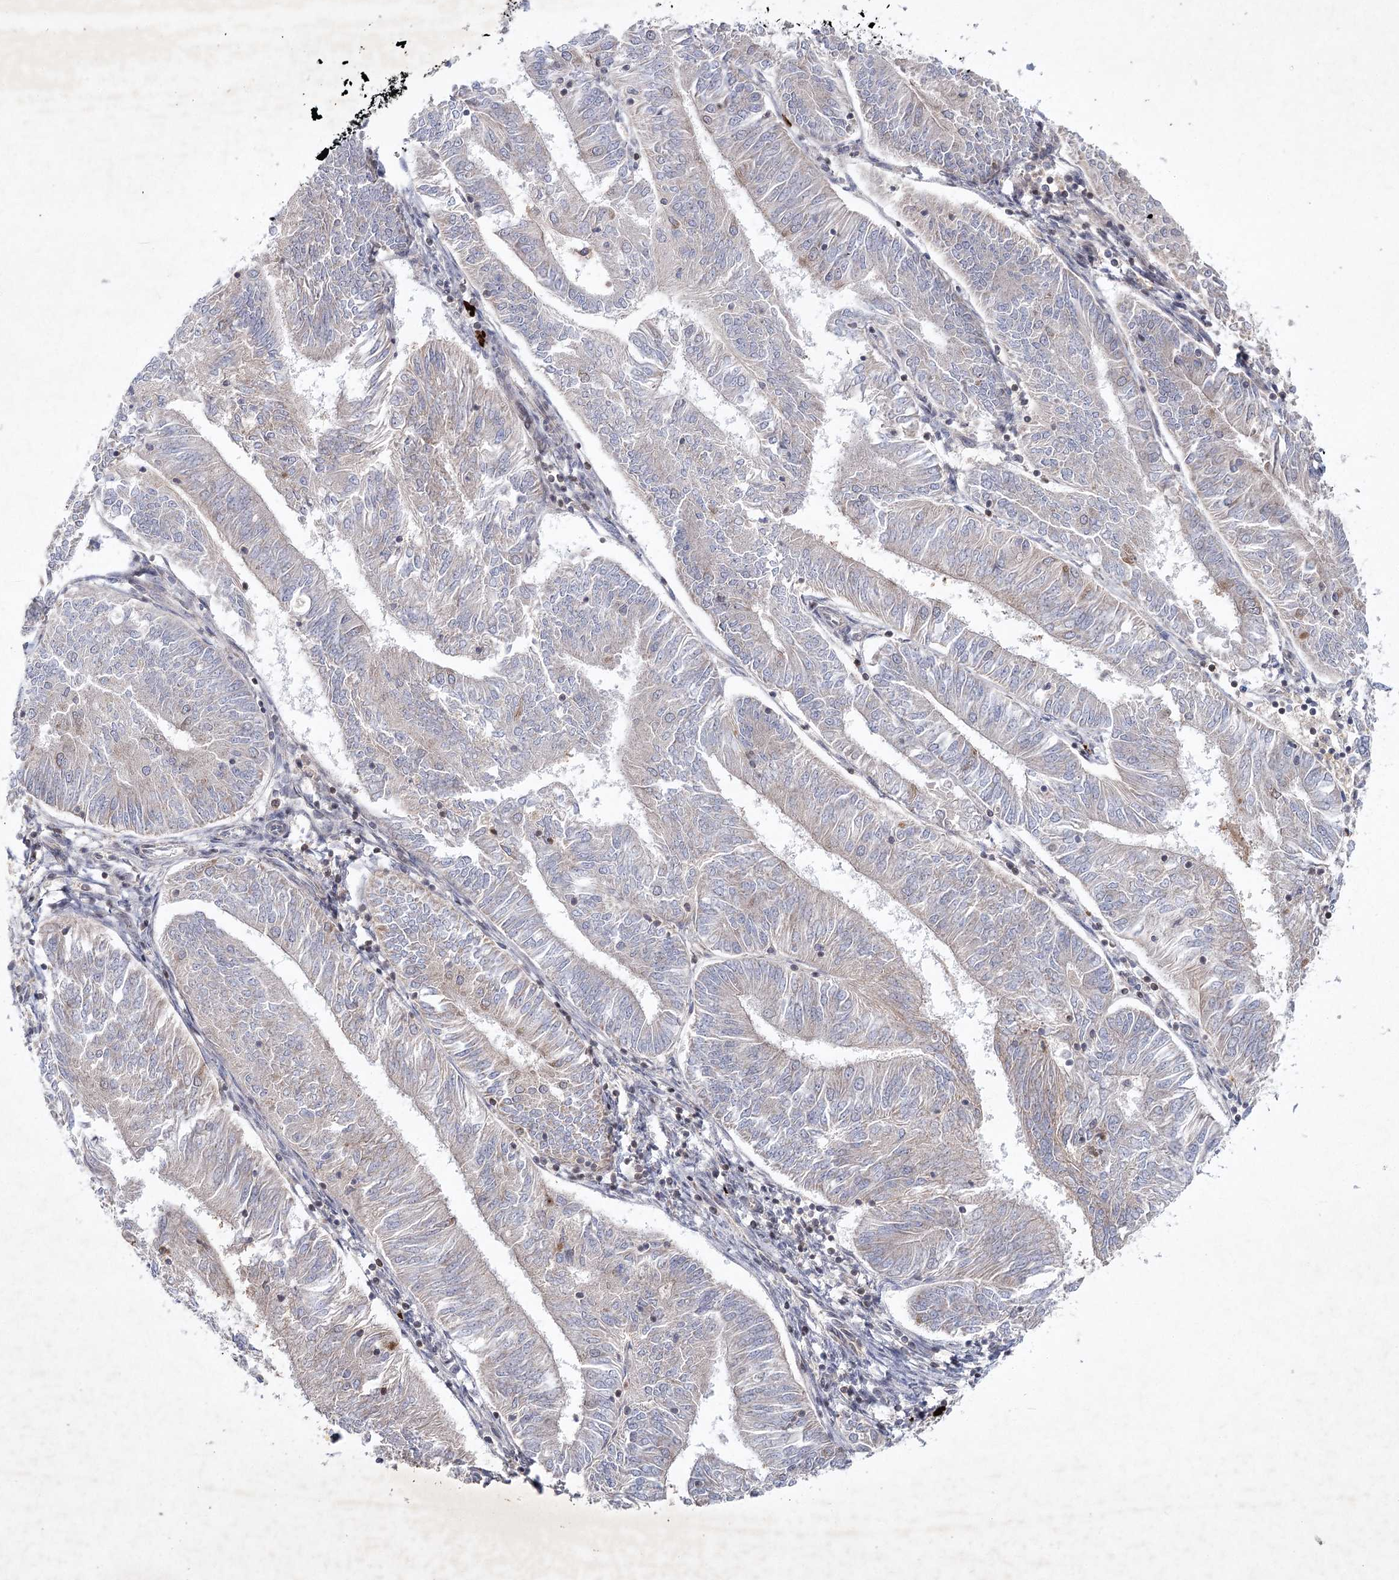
{"staining": {"intensity": "weak", "quantity": "<25%", "location": "cytoplasmic/membranous"}, "tissue": "endometrial cancer", "cell_type": "Tumor cells", "image_type": "cancer", "snomed": [{"axis": "morphology", "description": "Adenocarcinoma, NOS"}, {"axis": "topography", "description": "Endometrium"}], "caption": "Immunohistochemistry micrograph of neoplastic tissue: human endometrial cancer stained with DAB (3,3'-diaminobenzidine) displays no significant protein positivity in tumor cells.", "gene": "MAP3K13", "patient": {"sex": "female", "age": 58}}